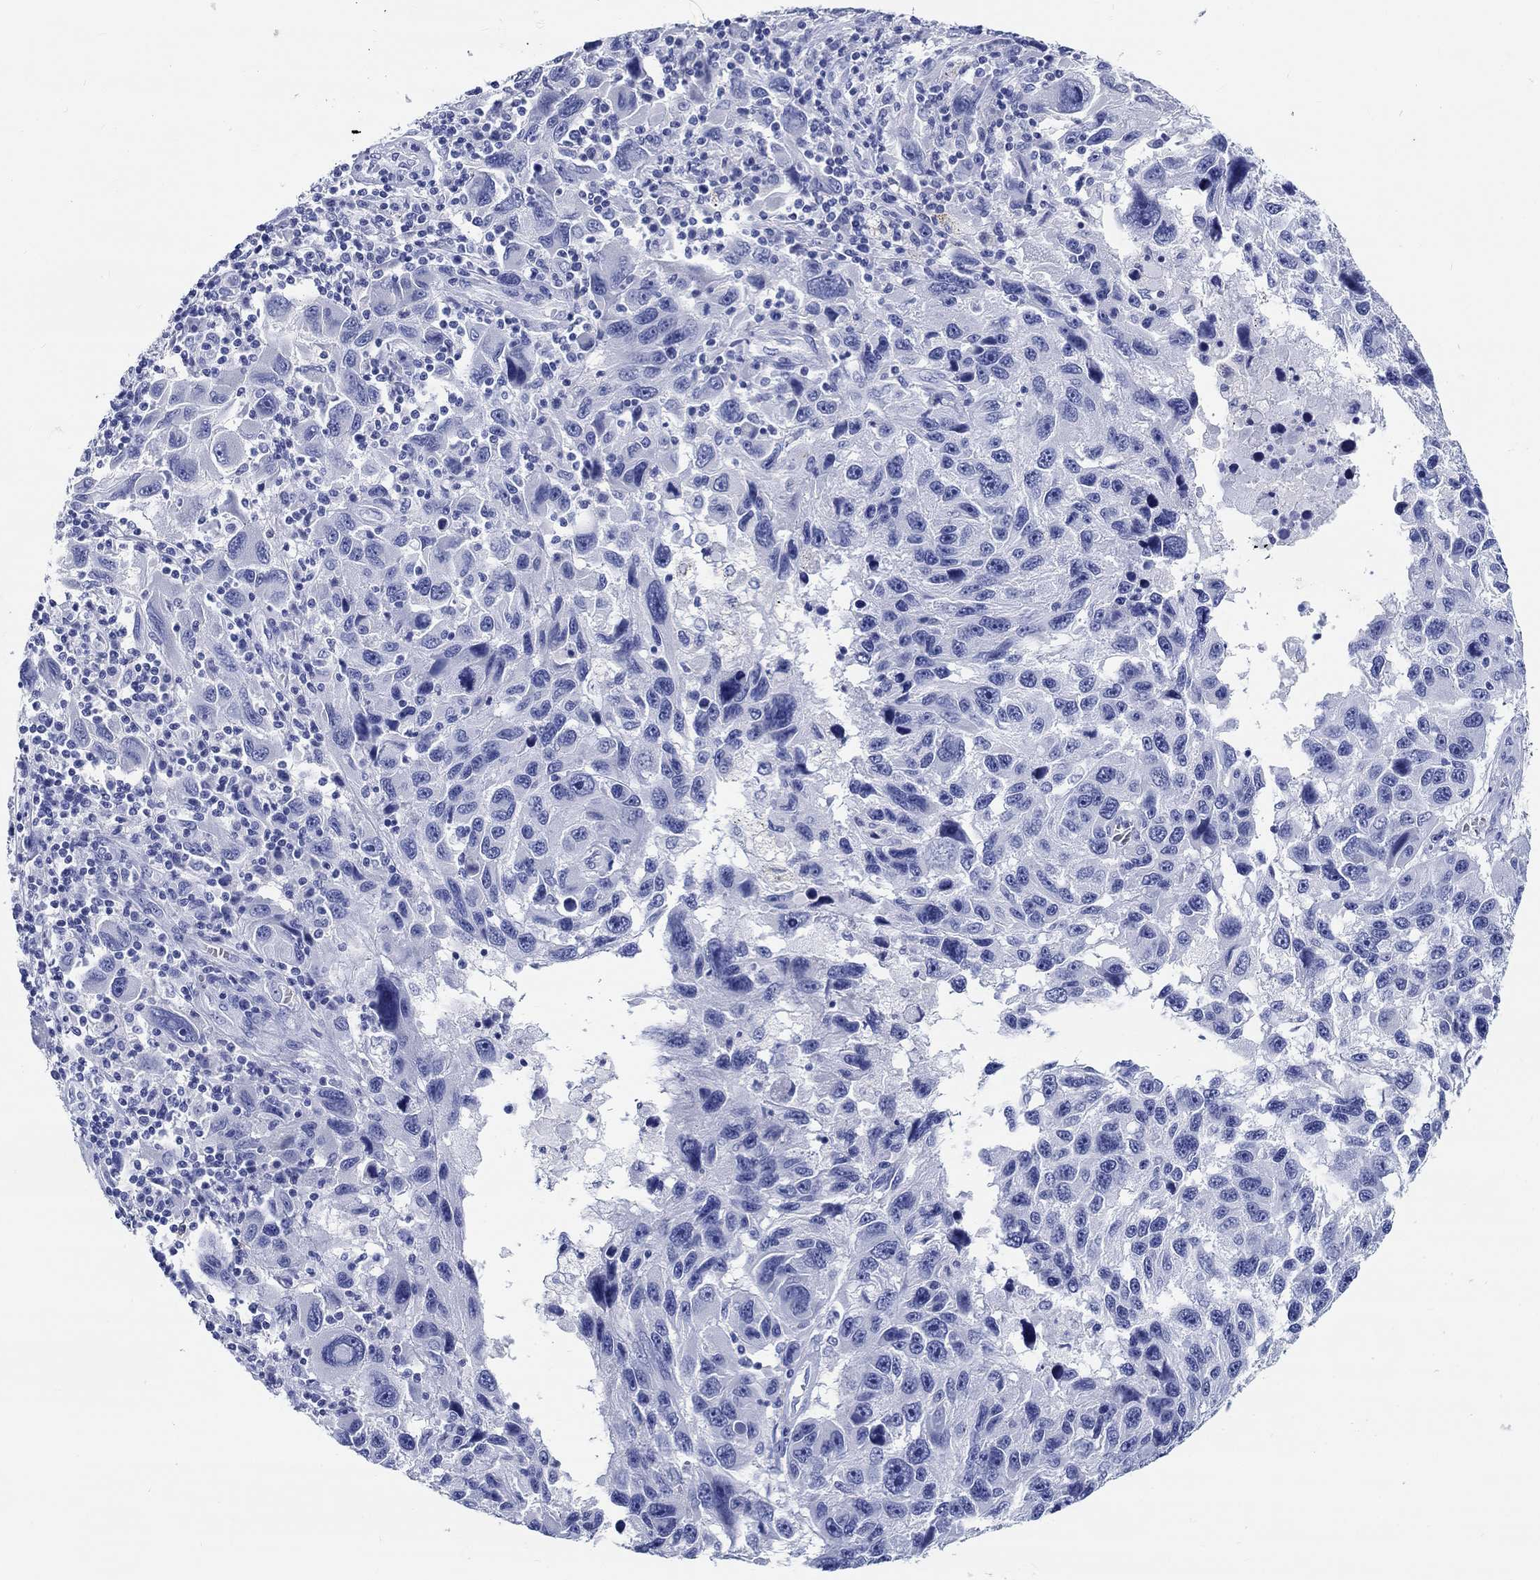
{"staining": {"intensity": "negative", "quantity": "none", "location": "none"}, "tissue": "melanoma", "cell_type": "Tumor cells", "image_type": "cancer", "snomed": [{"axis": "morphology", "description": "Malignant melanoma, NOS"}, {"axis": "topography", "description": "Skin"}], "caption": "Immunohistochemical staining of human melanoma demonstrates no significant positivity in tumor cells.", "gene": "FBXO2", "patient": {"sex": "male", "age": 53}}